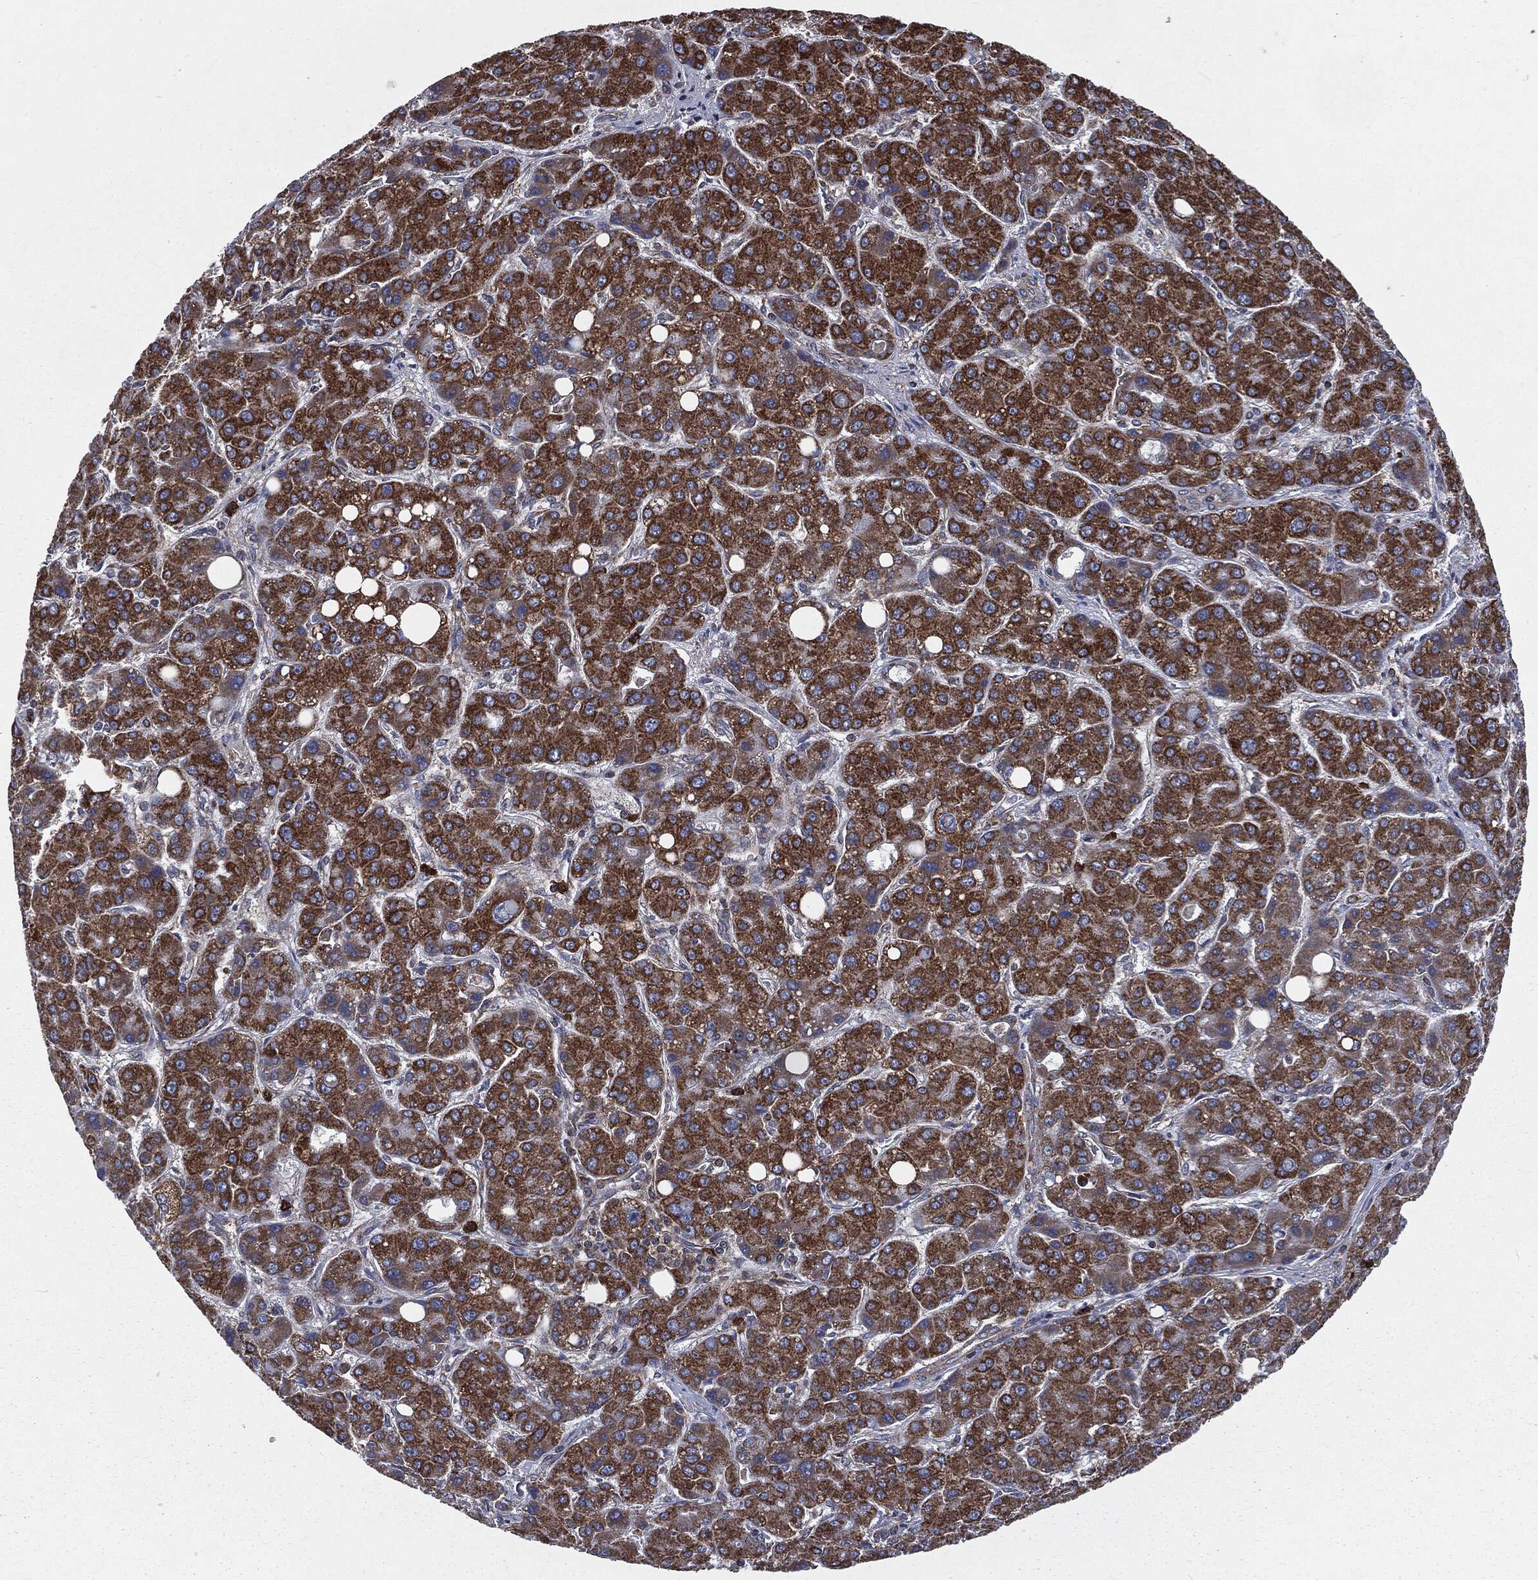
{"staining": {"intensity": "strong", "quantity": ">75%", "location": "cytoplasmic/membranous"}, "tissue": "liver cancer", "cell_type": "Tumor cells", "image_type": "cancer", "snomed": [{"axis": "morphology", "description": "Carcinoma, Hepatocellular, NOS"}, {"axis": "topography", "description": "Liver"}], "caption": "A histopathology image showing strong cytoplasmic/membranous expression in about >75% of tumor cells in liver cancer, as visualized by brown immunohistochemical staining.", "gene": "MAPK6", "patient": {"sex": "male", "age": 55}}